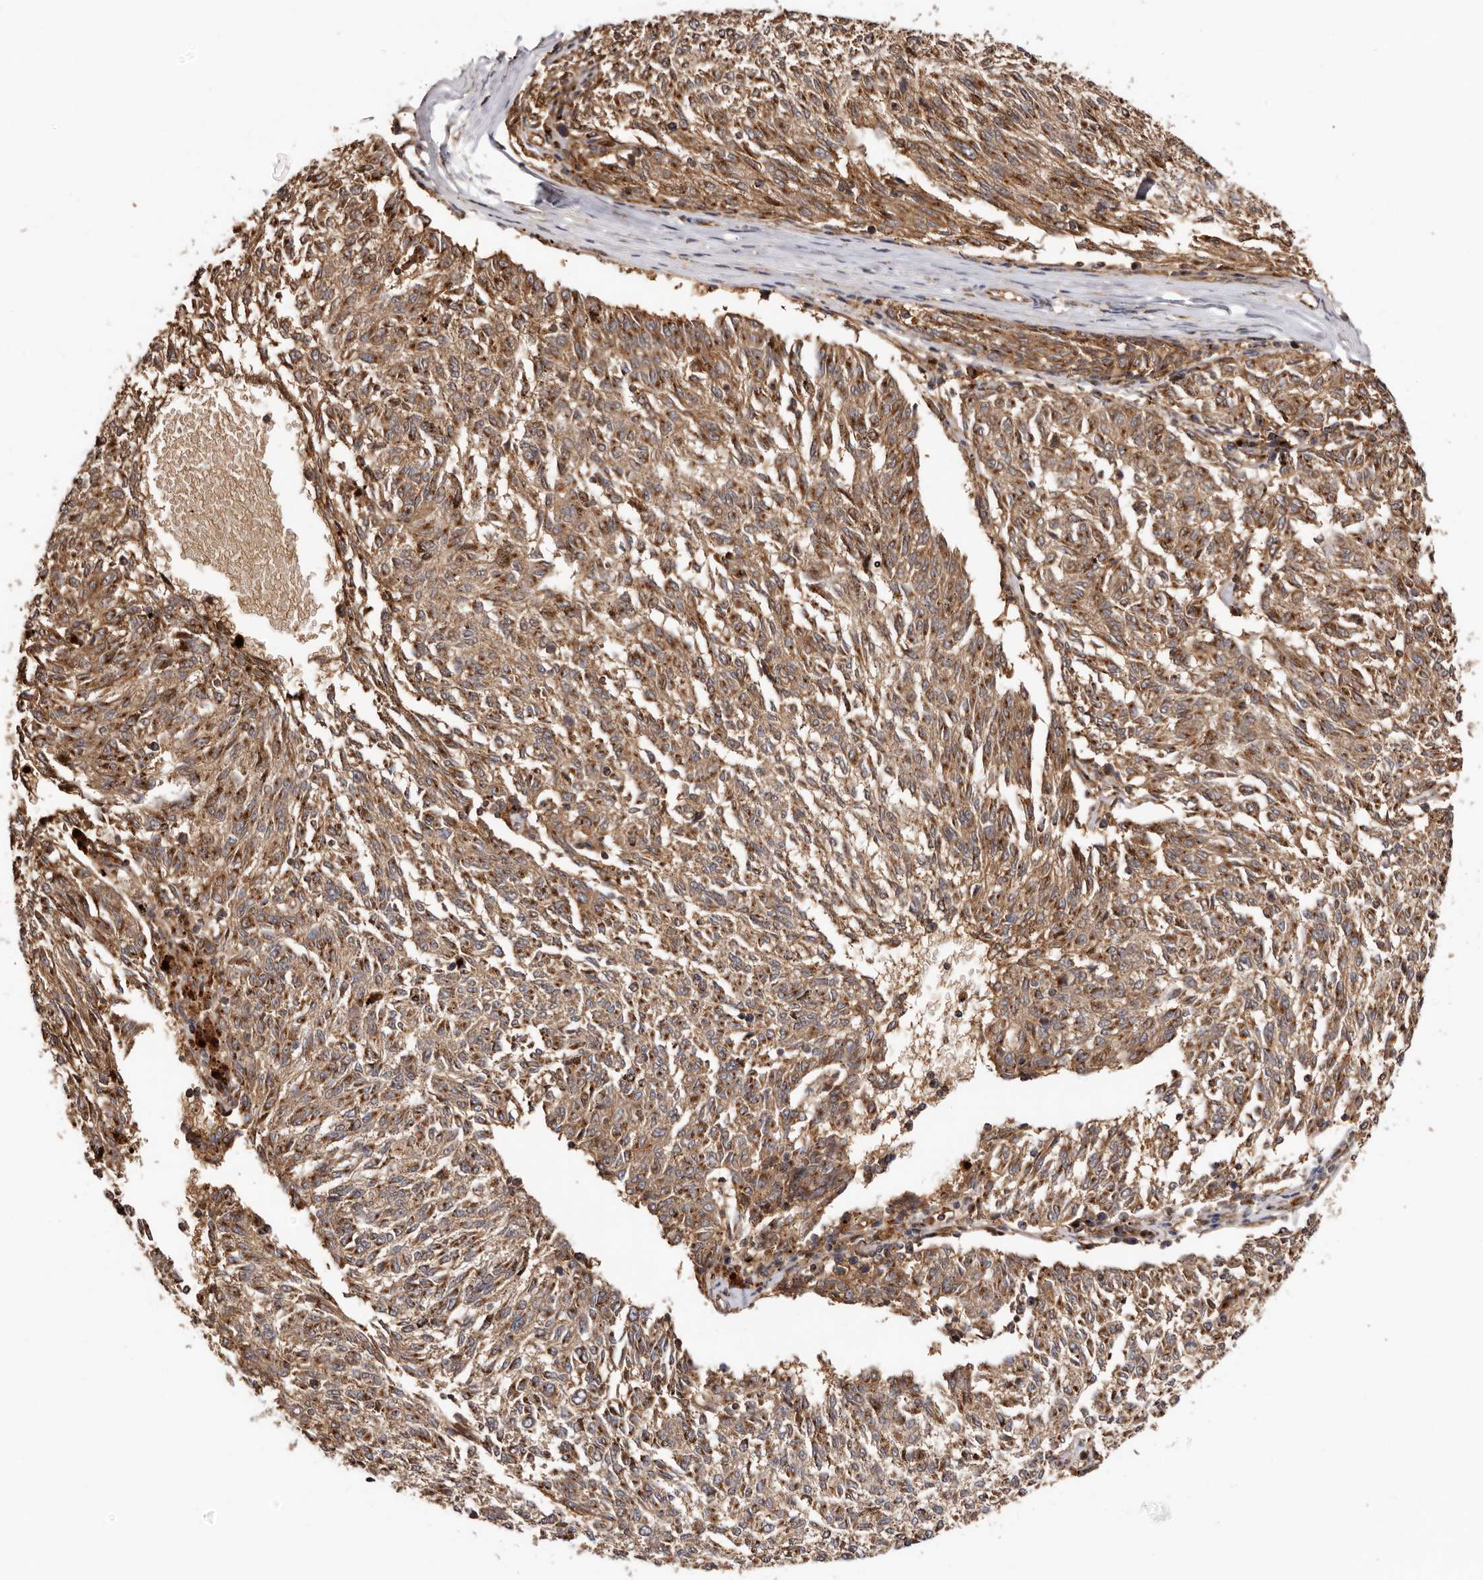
{"staining": {"intensity": "strong", "quantity": ">75%", "location": "cytoplasmic/membranous"}, "tissue": "melanoma", "cell_type": "Tumor cells", "image_type": "cancer", "snomed": [{"axis": "morphology", "description": "Malignant melanoma, NOS"}, {"axis": "topography", "description": "Skin"}], "caption": "Malignant melanoma stained with a brown dye displays strong cytoplasmic/membranous positive expression in approximately >75% of tumor cells.", "gene": "GPR27", "patient": {"sex": "female", "age": 72}}